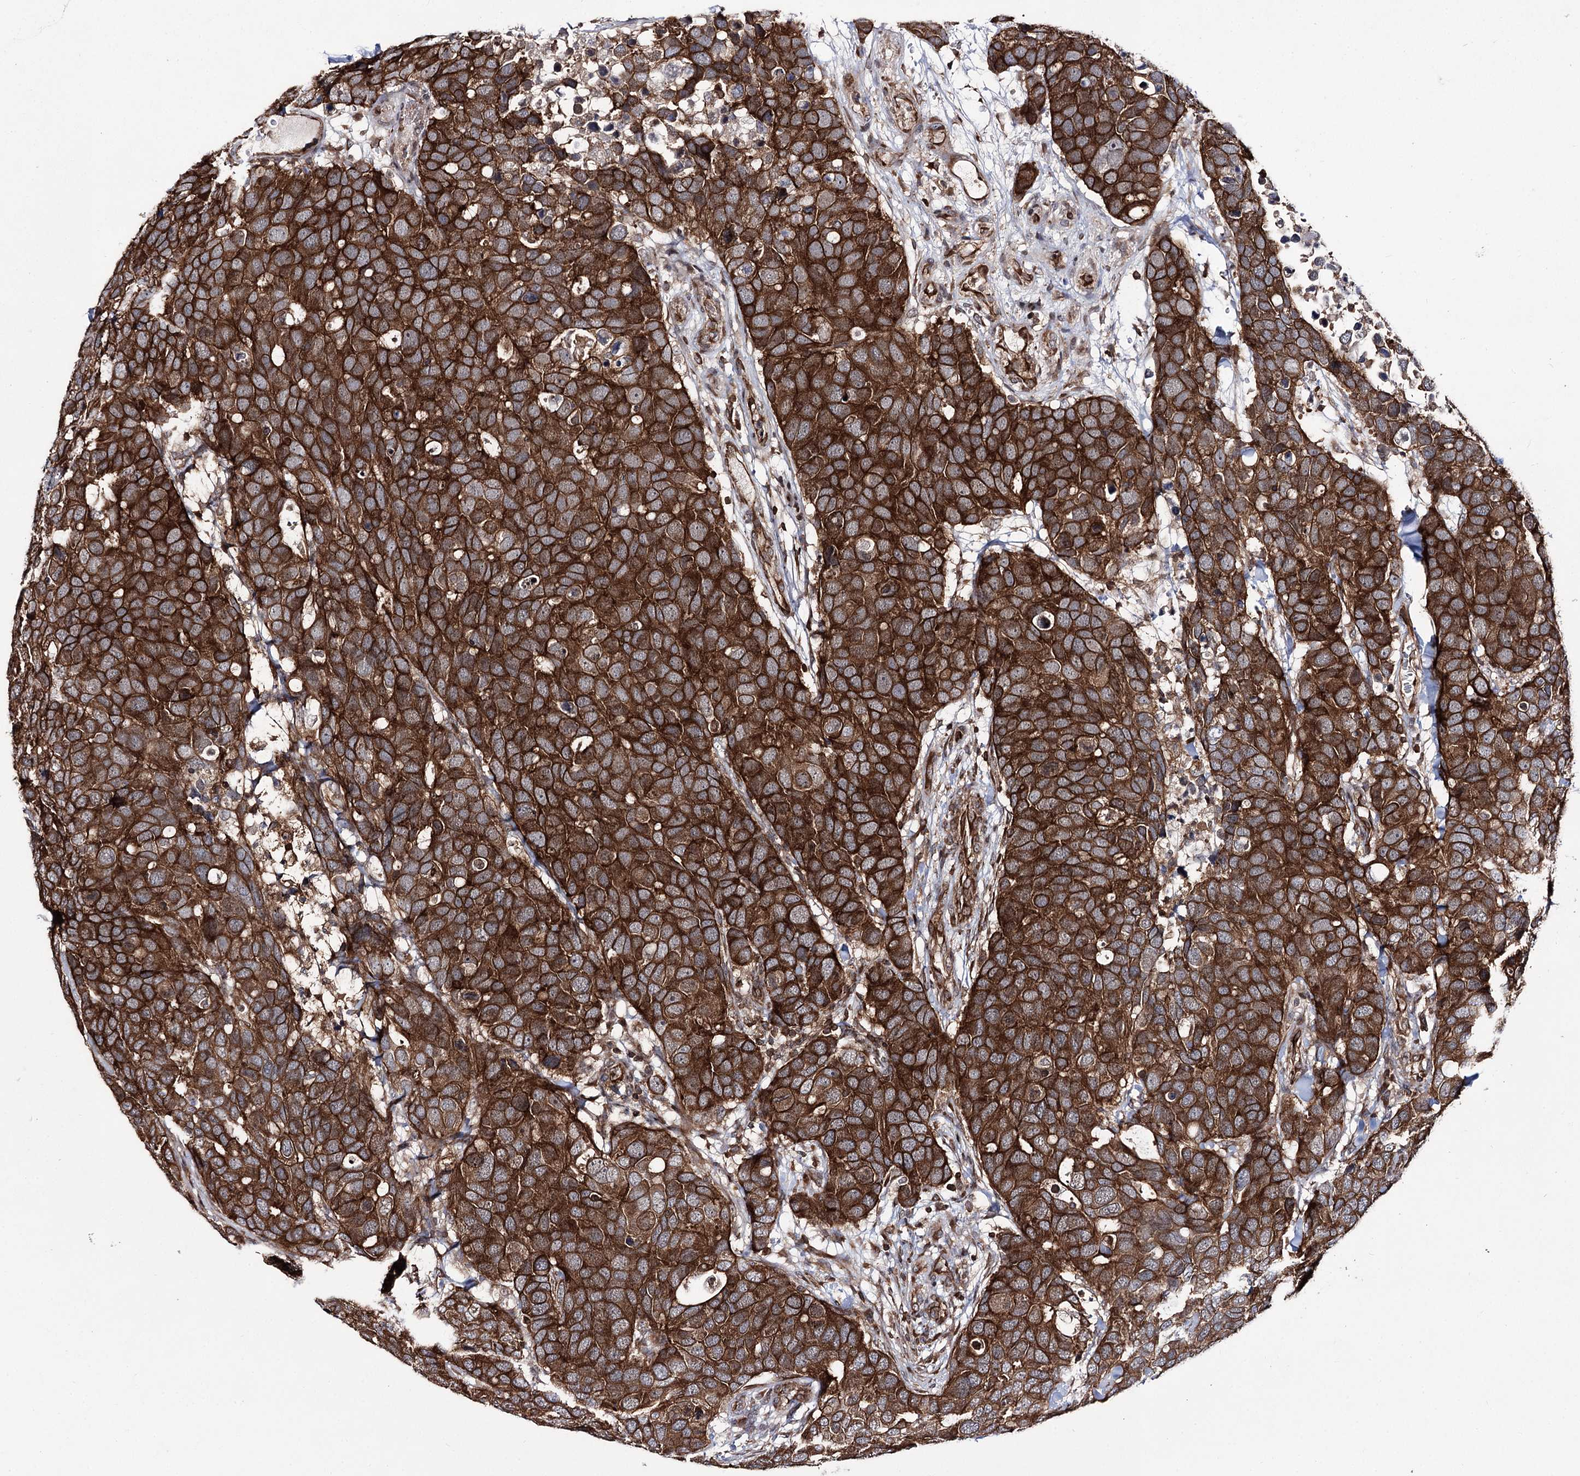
{"staining": {"intensity": "strong", "quantity": ">75%", "location": "cytoplasmic/membranous"}, "tissue": "breast cancer", "cell_type": "Tumor cells", "image_type": "cancer", "snomed": [{"axis": "morphology", "description": "Duct carcinoma"}, {"axis": "topography", "description": "Breast"}], "caption": "Human breast cancer (intraductal carcinoma) stained for a protein (brown) shows strong cytoplasmic/membranous positive positivity in about >75% of tumor cells.", "gene": "DHX29", "patient": {"sex": "female", "age": 83}}